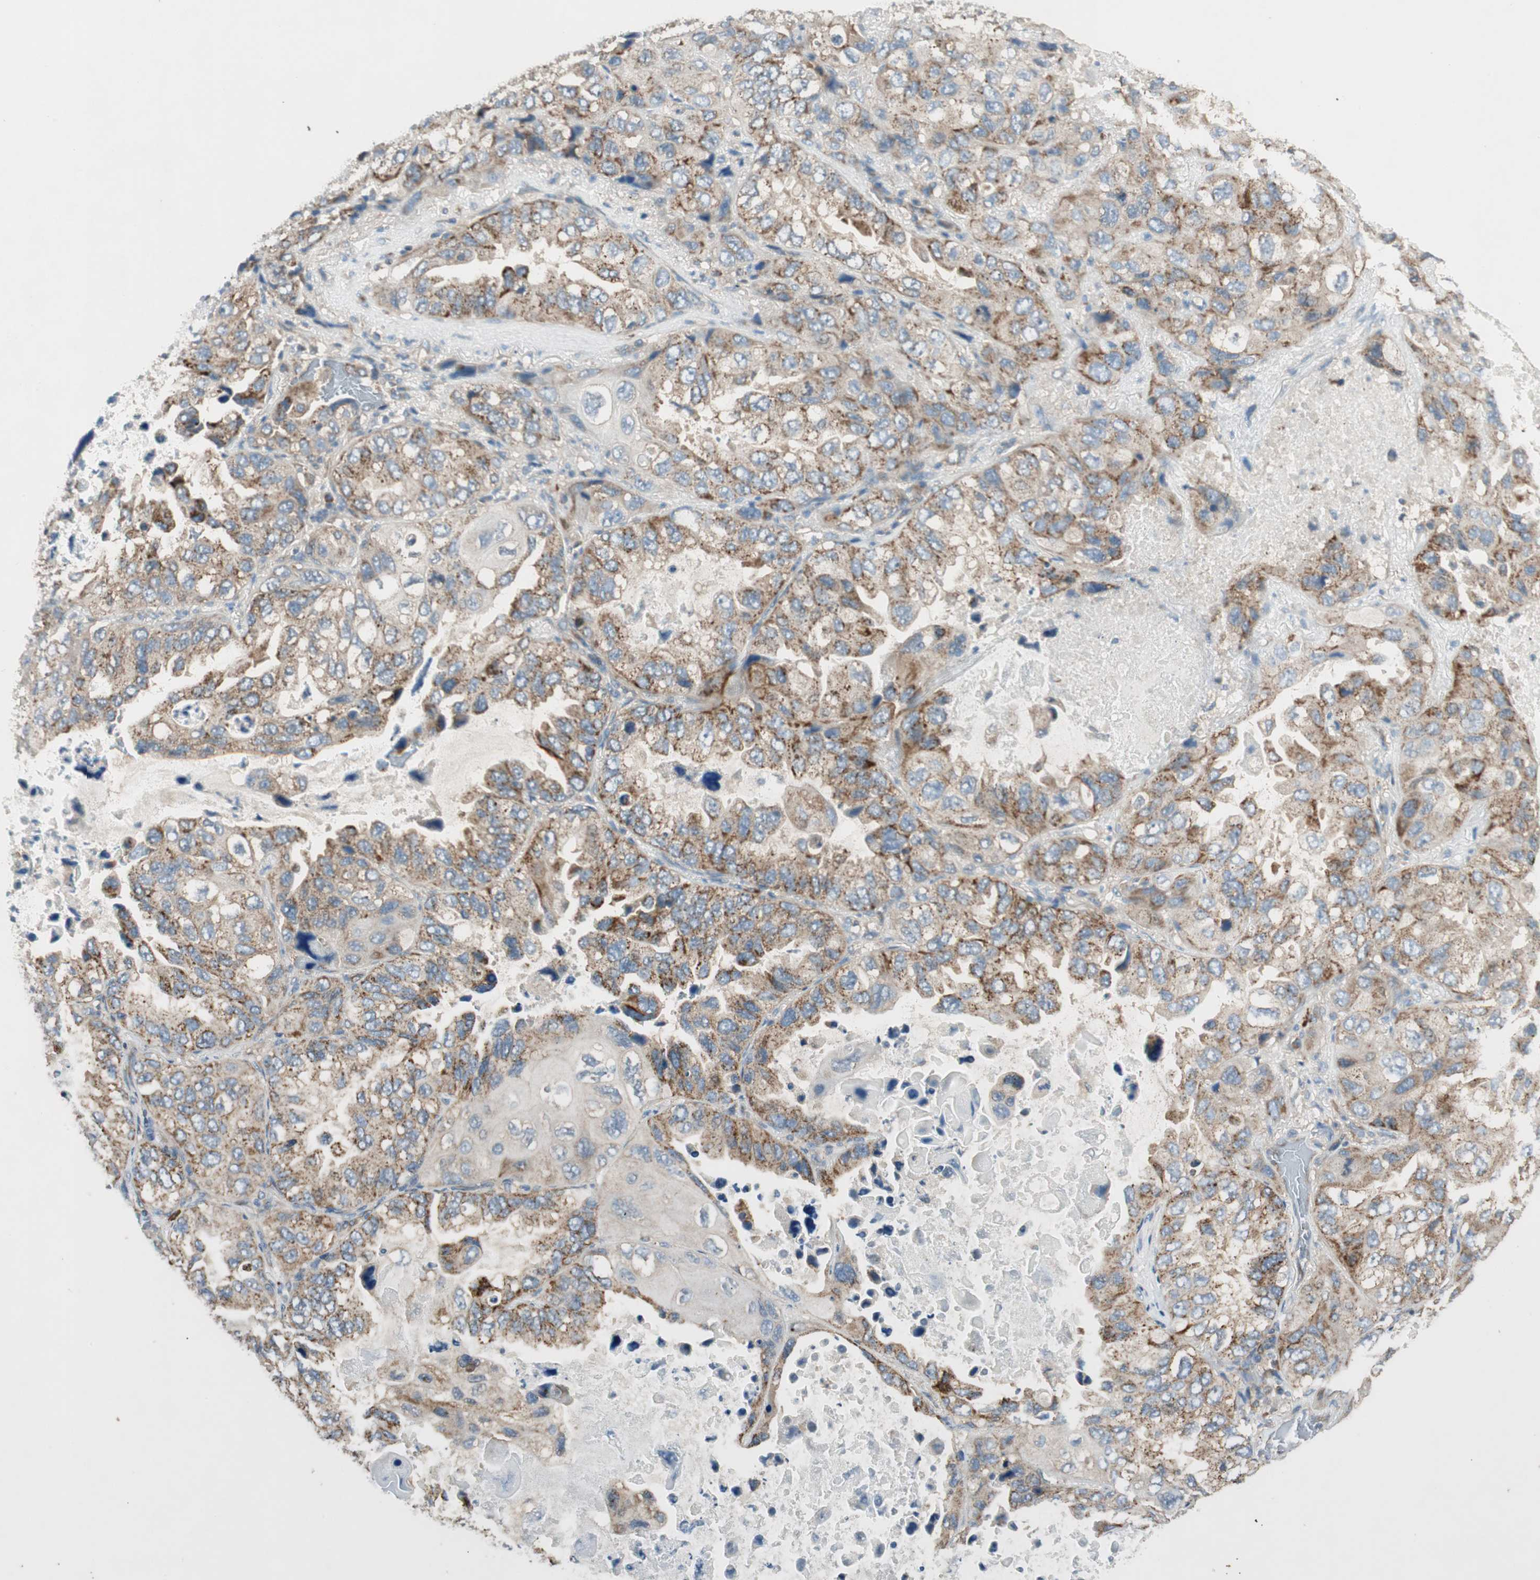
{"staining": {"intensity": "moderate", "quantity": ">75%", "location": "cytoplasmic/membranous"}, "tissue": "lung cancer", "cell_type": "Tumor cells", "image_type": "cancer", "snomed": [{"axis": "morphology", "description": "Squamous cell carcinoma, NOS"}, {"axis": "topography", "description": "Lung"}], "caption": "Squamous cell carcinoma (lung) tissue exhibits moderate cytoplasmic/membranous expression in approximately >75% of tumor cells", "gene": "CC2D1A", "patient": {"sex": "female", "age": 73}}